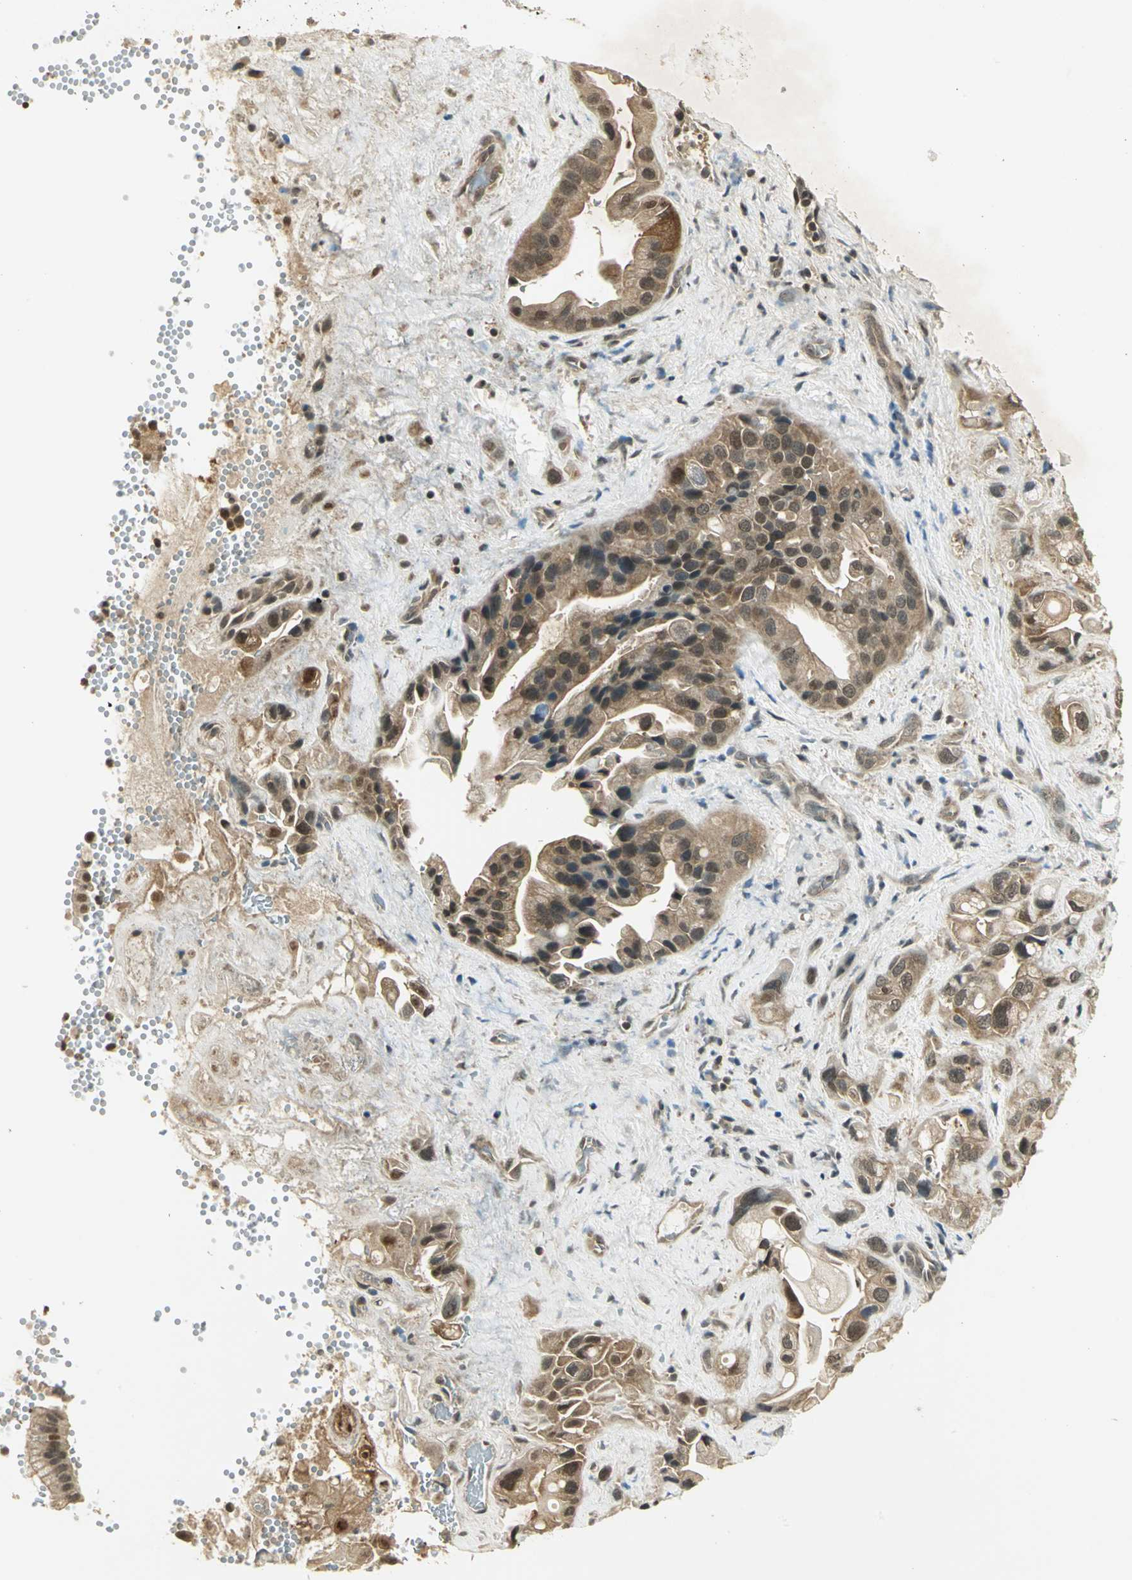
{"staining": {"intensity": "moderate", "quantity": ">75%", "location": "cytoplasmic/membranous"}, "tissue": "pancreatic cancer", "cell_type": "Tumor cells", "image_type": "cancer", "snomed": [{"axis": "morphology", "description": "Adenocarcinoma, NOS"}, {"axis": "topography", "description": "Pancreas"}], "caption": "The image exhibits a brown stain indicating the presence of a protein in the cytoplasmic/membranous of tumor cells in pancreatic cancer. The staining was performed using DAB (3,3'-diaminobenzidine), with brown indicating positive protein expression. Nuclei are stained blue with hematoxylin.", "gene": "CDC34", "patient": {"sex": "female", "age": 77}}